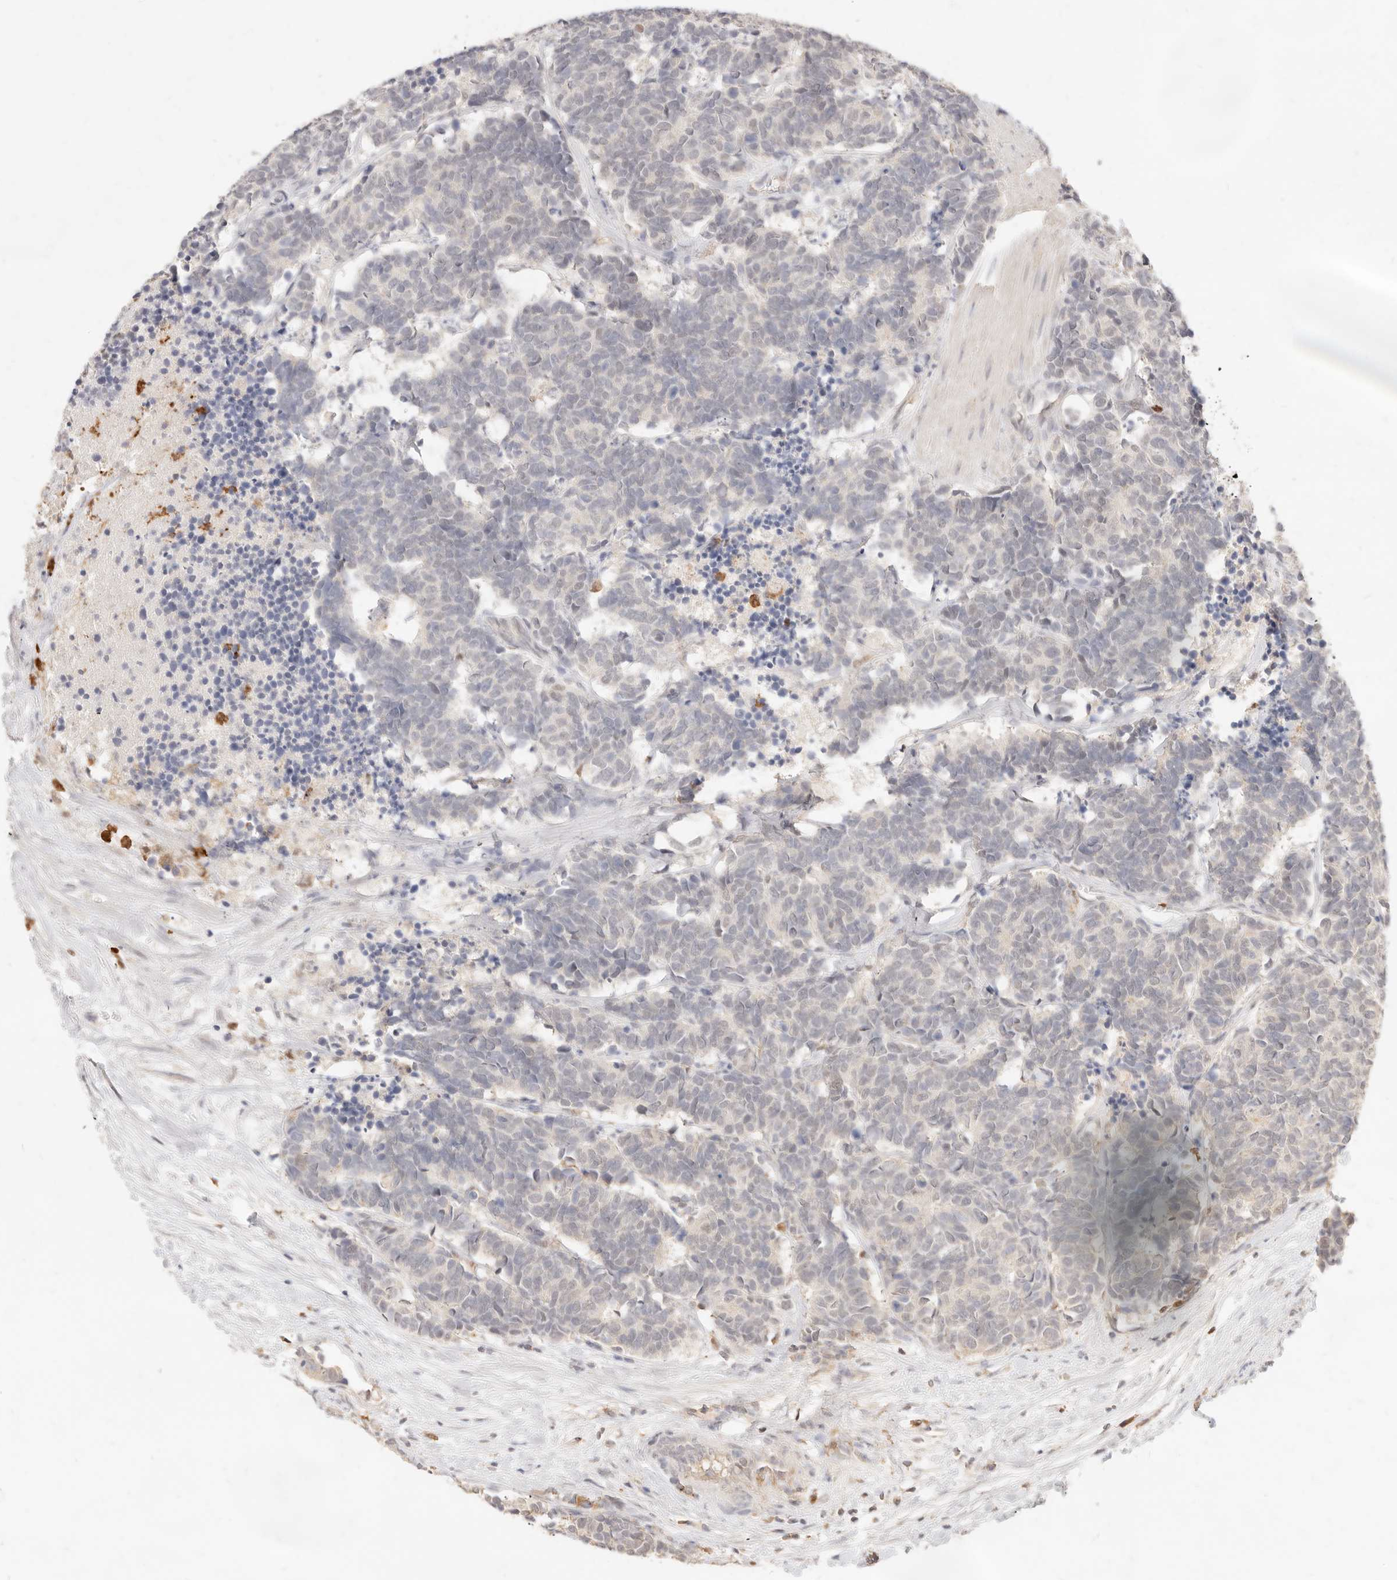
{"staining": {"intensity": "negative", "quantity": "none", "location": "none"}, "tissue": "carcinoid", "cell_type": "Tumor cells", "image_type": "cancer", "snomed": [{"axis": "morphology", "description": "Carcinoma, NOS"}, {"axis": "morphology", "description": "Carcinoid, malignant, NOS"}, {"axis": "topography", "description": "Urinary bladder"}], "caption": "Immunohistochemistry photomicrograph of carcinoma stained for a protein (brown), which demonstrates no positivity in tumor cells.", "gene": "TMTC2", "patient": {"sex": "male", "age": 57}}